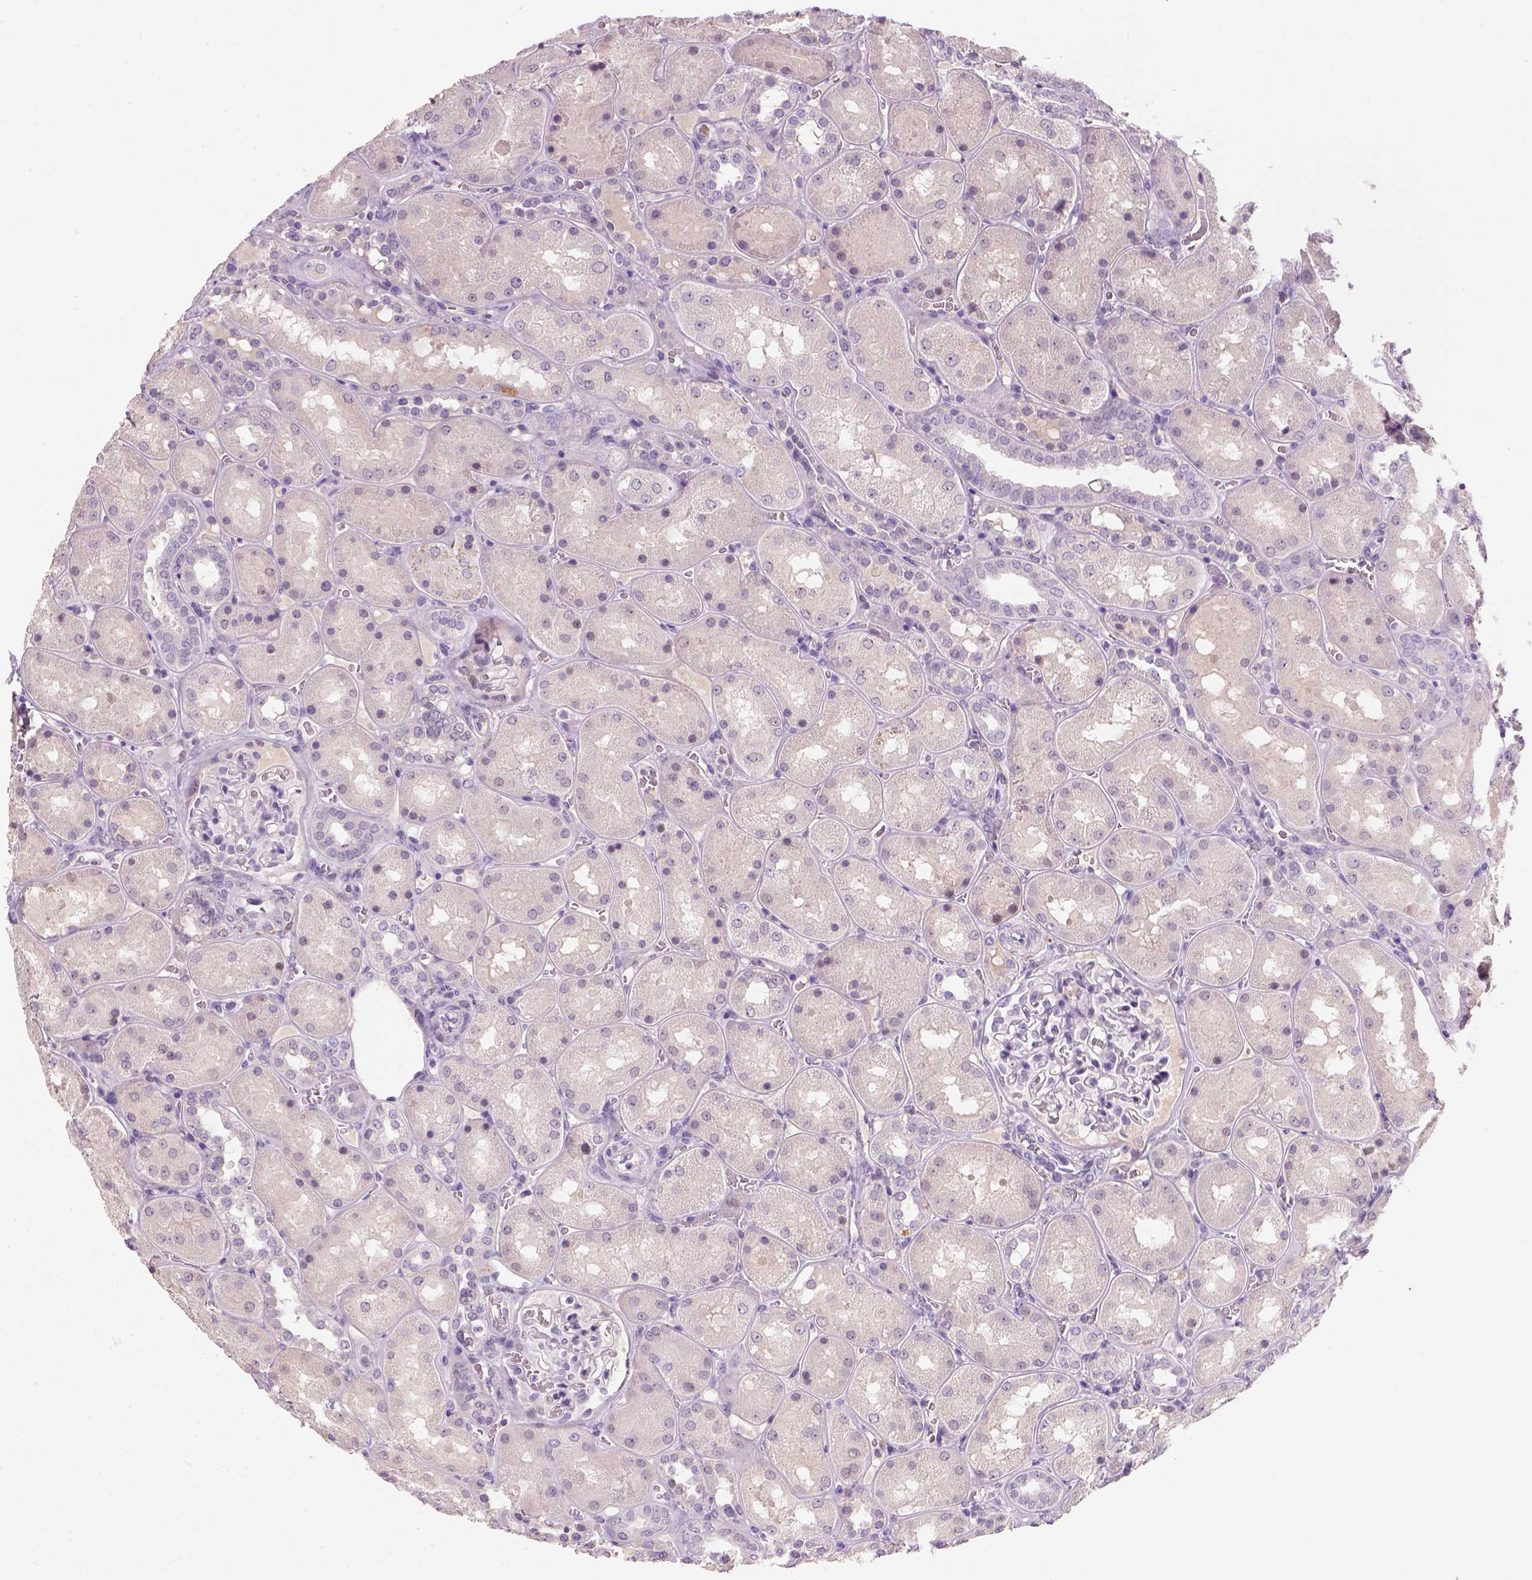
{"staining": {"intensity": "negative", "quantity": "none", "location": "none"}, "tissue": "kidney", "cell_type": "Cells in glomeruli", "image_type": "normal", "snomed": [{"axis": "morphology", "description": "Normal tissue, NOS"}, {"axis": "topography", "description": "Kidney"}], "caption": "An immunohistochemistry image of benign kidney is shown. There is no staining in cells in glomeruli of kidney.", "gene": "ZMAT4", "patient": {"sex": "male", "age": 73}}